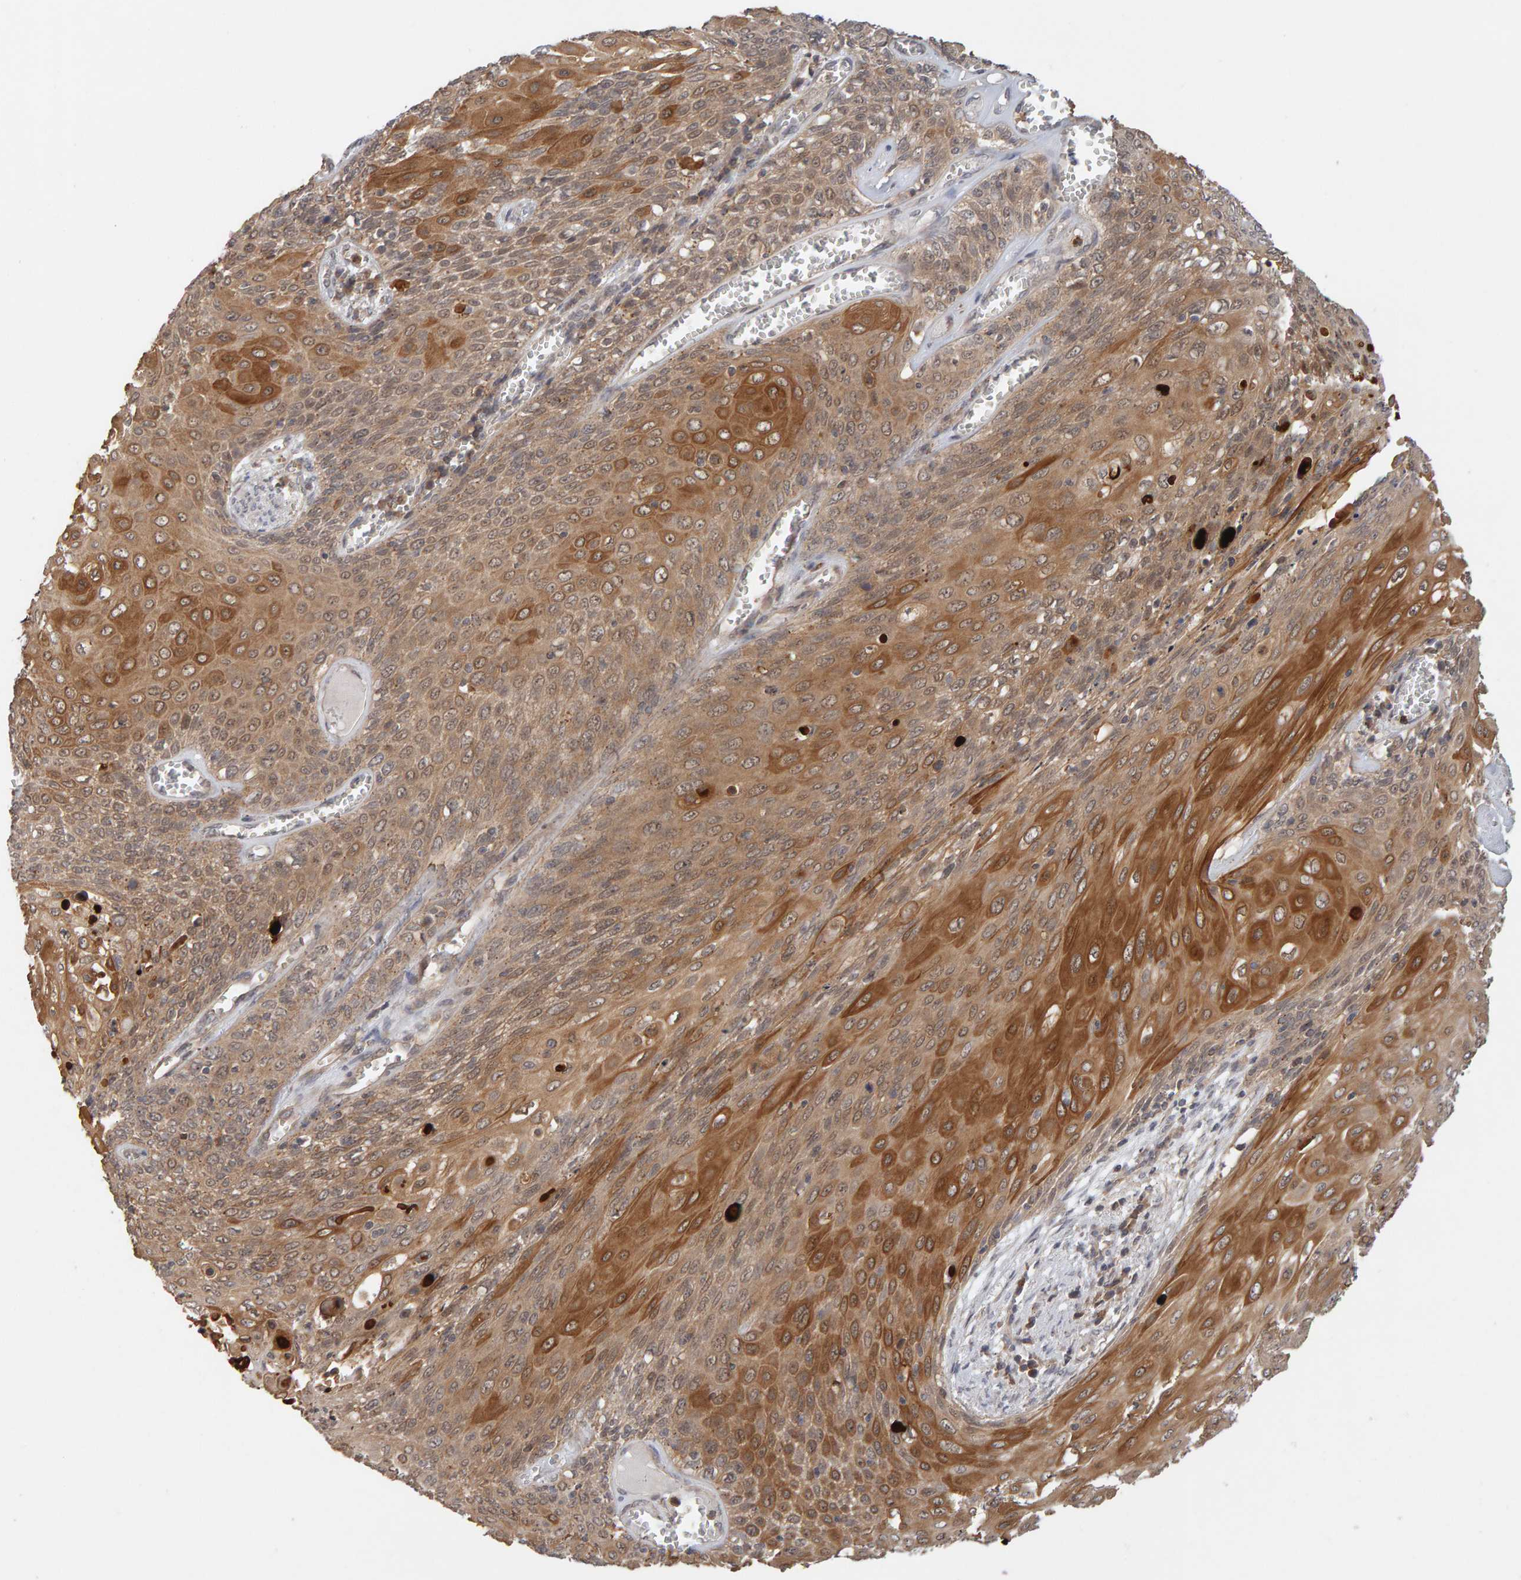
{"staining": {"intensity": "moderate", "quantity": ">75%", "location": "cytoplasmic/membranous"}, "tissue": "cervical cancer", "cell_type": "Tumor cells", "image_type": "cancer", "snomed": [{"axis": "morphology", "description": "Squamous cell carcinoma, NOS"}, {"axis": "topography", "description": "Cervix"}], "caption": "Cervical cancer stained with DAB (3,3'-diaminobenzidine) immunohistochemistry shows medium levels of moderate cytoplasmic/membranous expression in approximately >75% of tumor cells. (Stains: DAB in brown, nuclei in blue, Microscopy: brightfield microscopy at high magnification).", "gene": "DNAJC7", "patient": {"sex": "female", "age": 39}}